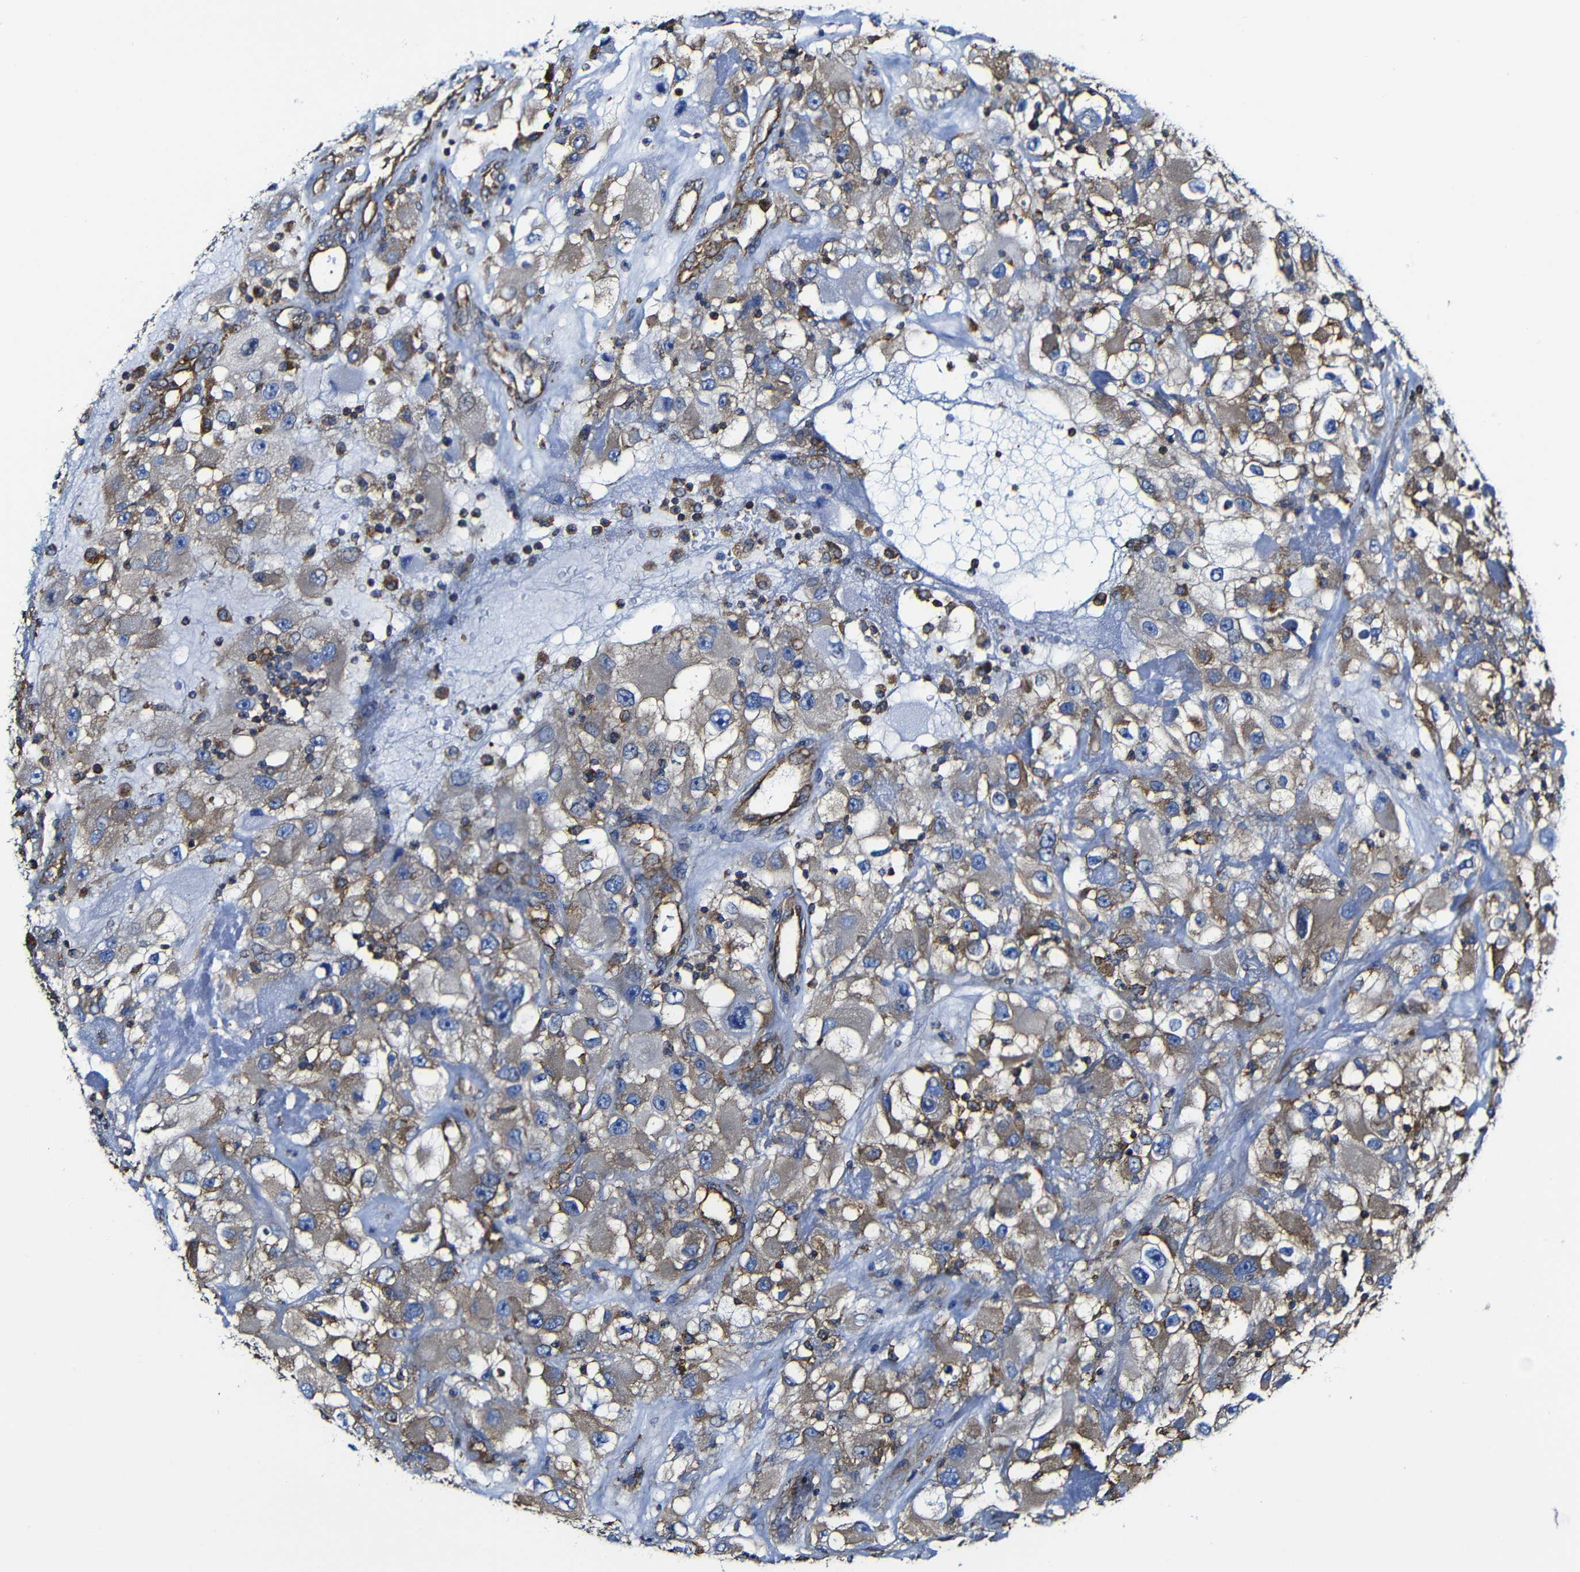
{"staining": {"intensity": "weak", "quantity": "<25%", "location": "cytoplasmic/membranous"}, "tissue": "renal cancer", "cell_type": "Tumor cells", "image_type": "cancer", "snomed": [{"axis": "morphology", "description": "Adenocarcinoma, NOS"}, {"axis": "topography", "description": "Kidney"}], "caption": "A high-resolution histopathology image shows immunohistochemistry (IHC) staining of renal adenocarcinoma, which displays no significant staining in tumor cells.", "gene": "MSN", "patient": {"sex": "female", "age": 52}}